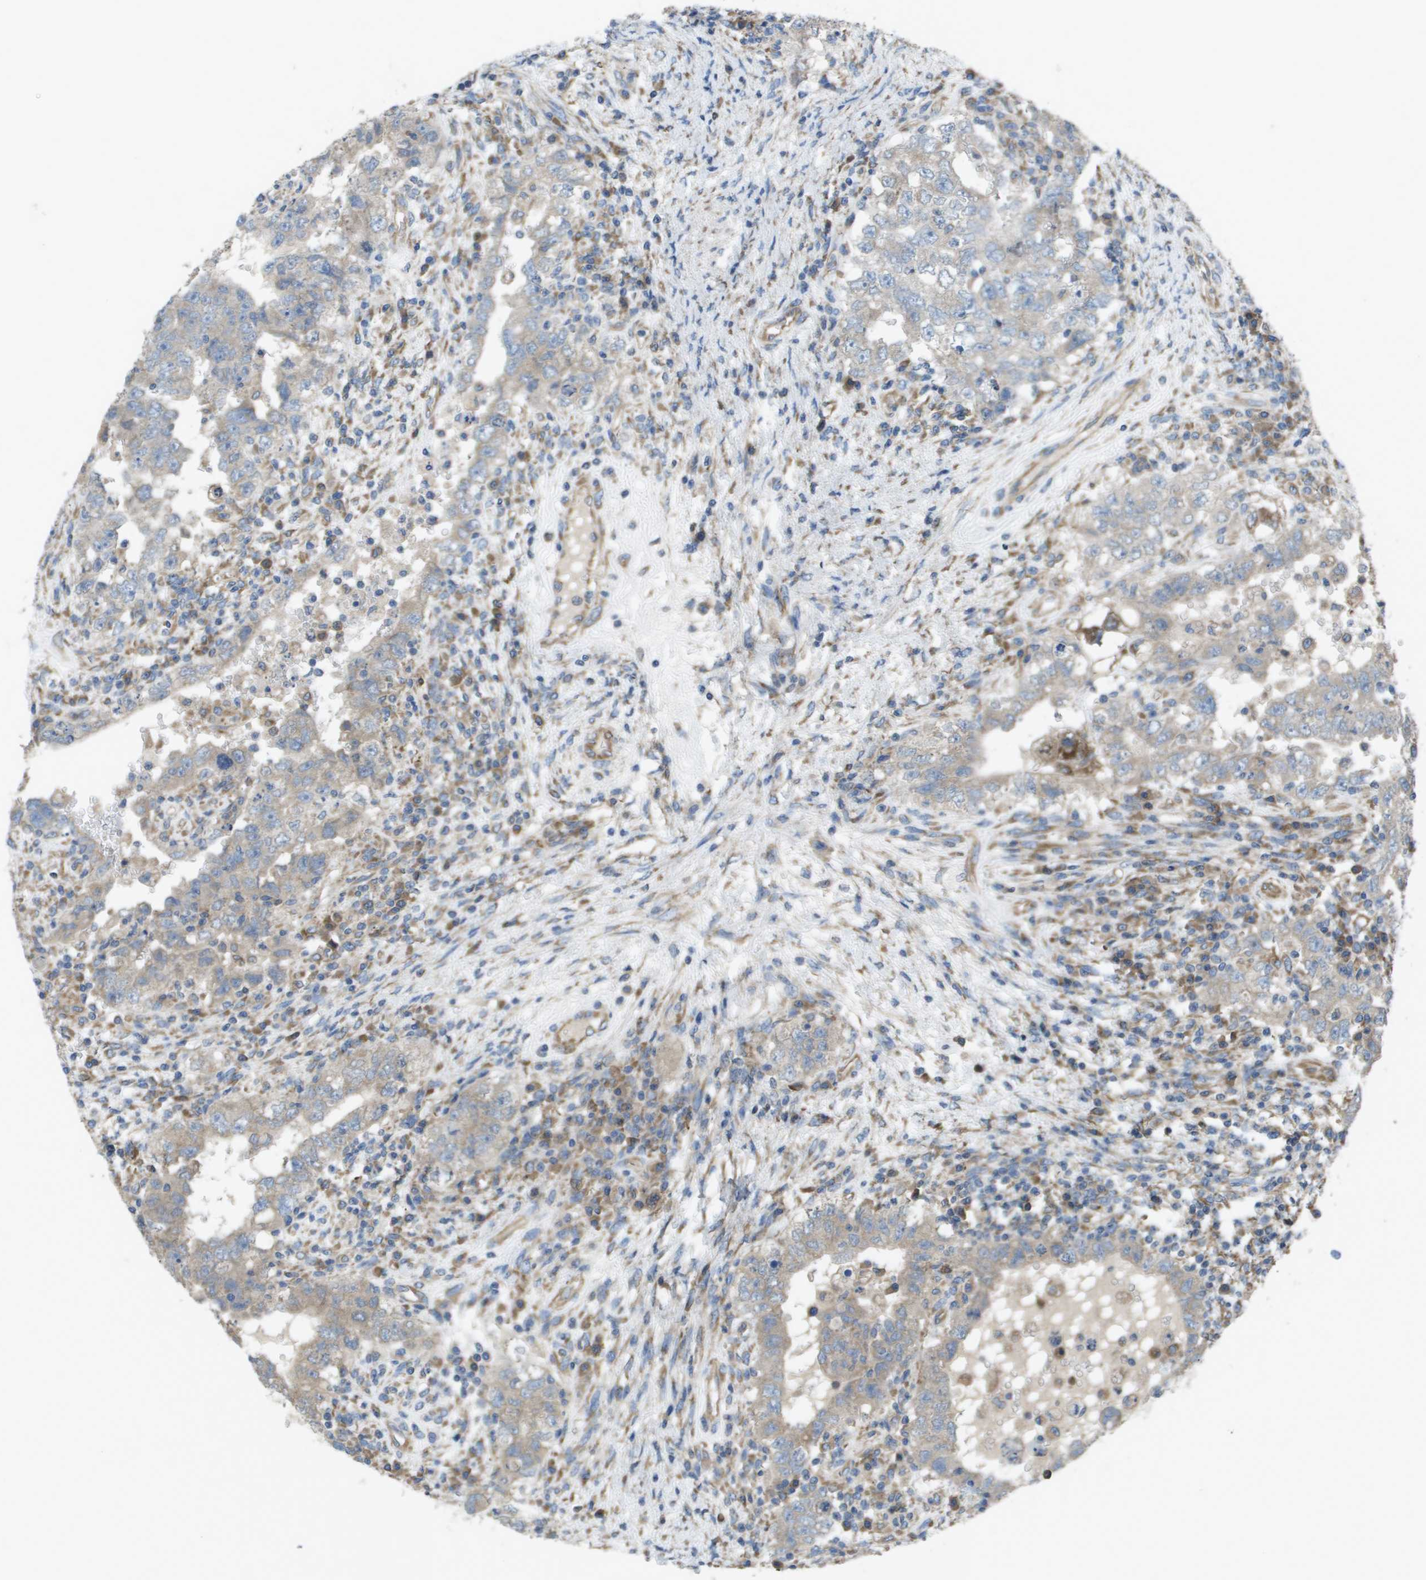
{"staining": {"intensity": "negative", "quantity": "none", "location": "none"}, "tissue": "testis cancer", "cell_type": "Tumor cells", "image_type": "cancer", "snomed": [{"axis": "morphology", "description": "Carcinoma, Embryonal, NOS"}, {"axis": "topography", "description": "Testis"}], "caption": "IHC of testis embryonal carcinoma displays no staining in tumor cells.", "gene": "CLCN2", "patient": {"sex": "male", "age": 26}}